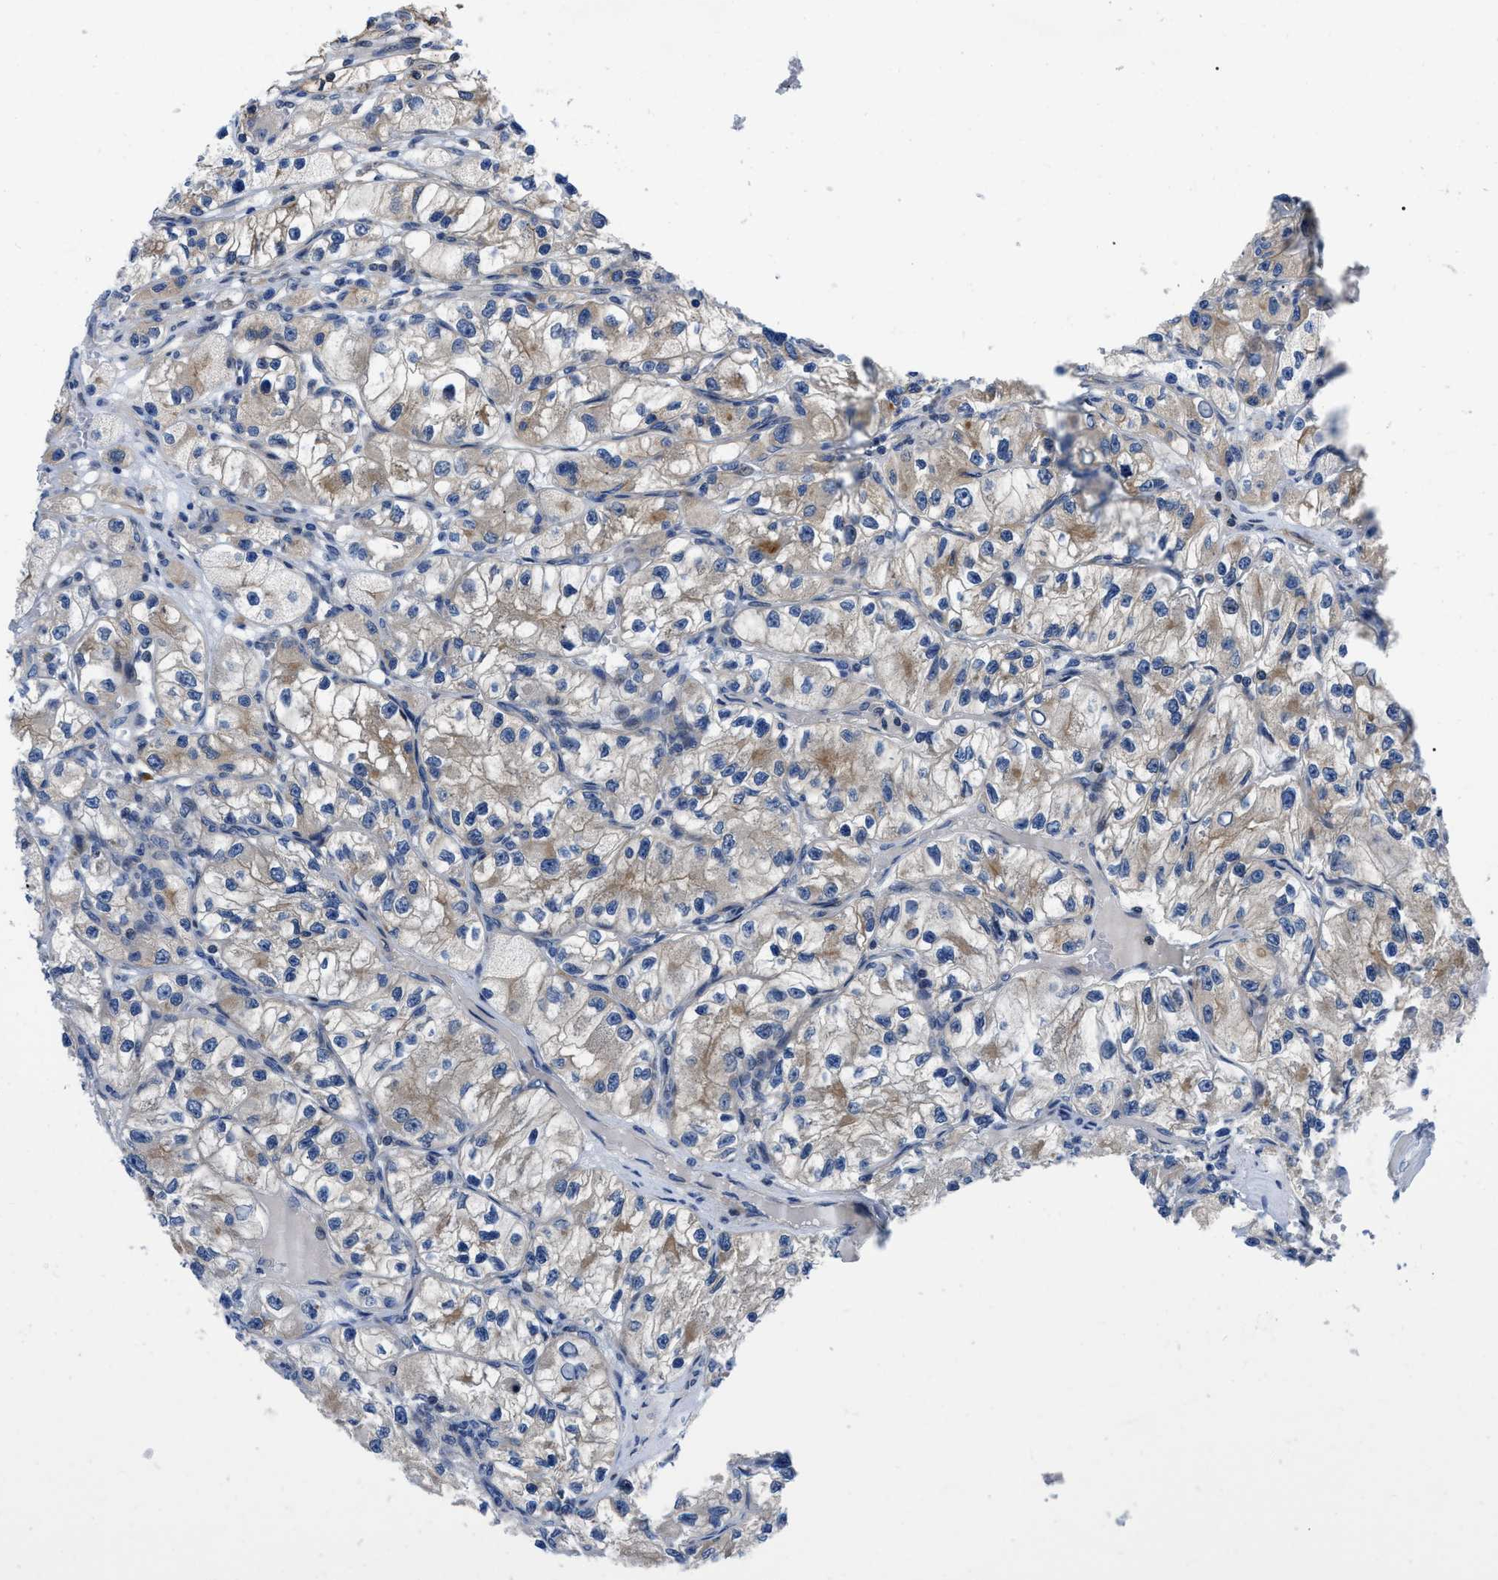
{"staining": {"intensity": "weak", "quantity": ">75%", "location": "cytoplasmic/membranous"}, "tissue": "renal cancer", "cell_type": "Tumor cells", "image_type": "cancer", "snomed": [{"axis": "morphology", "description": "Adenocarcinoma, NOS"}, {"axis": "topography", "description": "Kidney"}], "caption": "Renal cancer stained with a protein marker displays weak staining in tumor cells.", "gene": "PPWD1", "patient": {"sex": "female", "age": 57}}